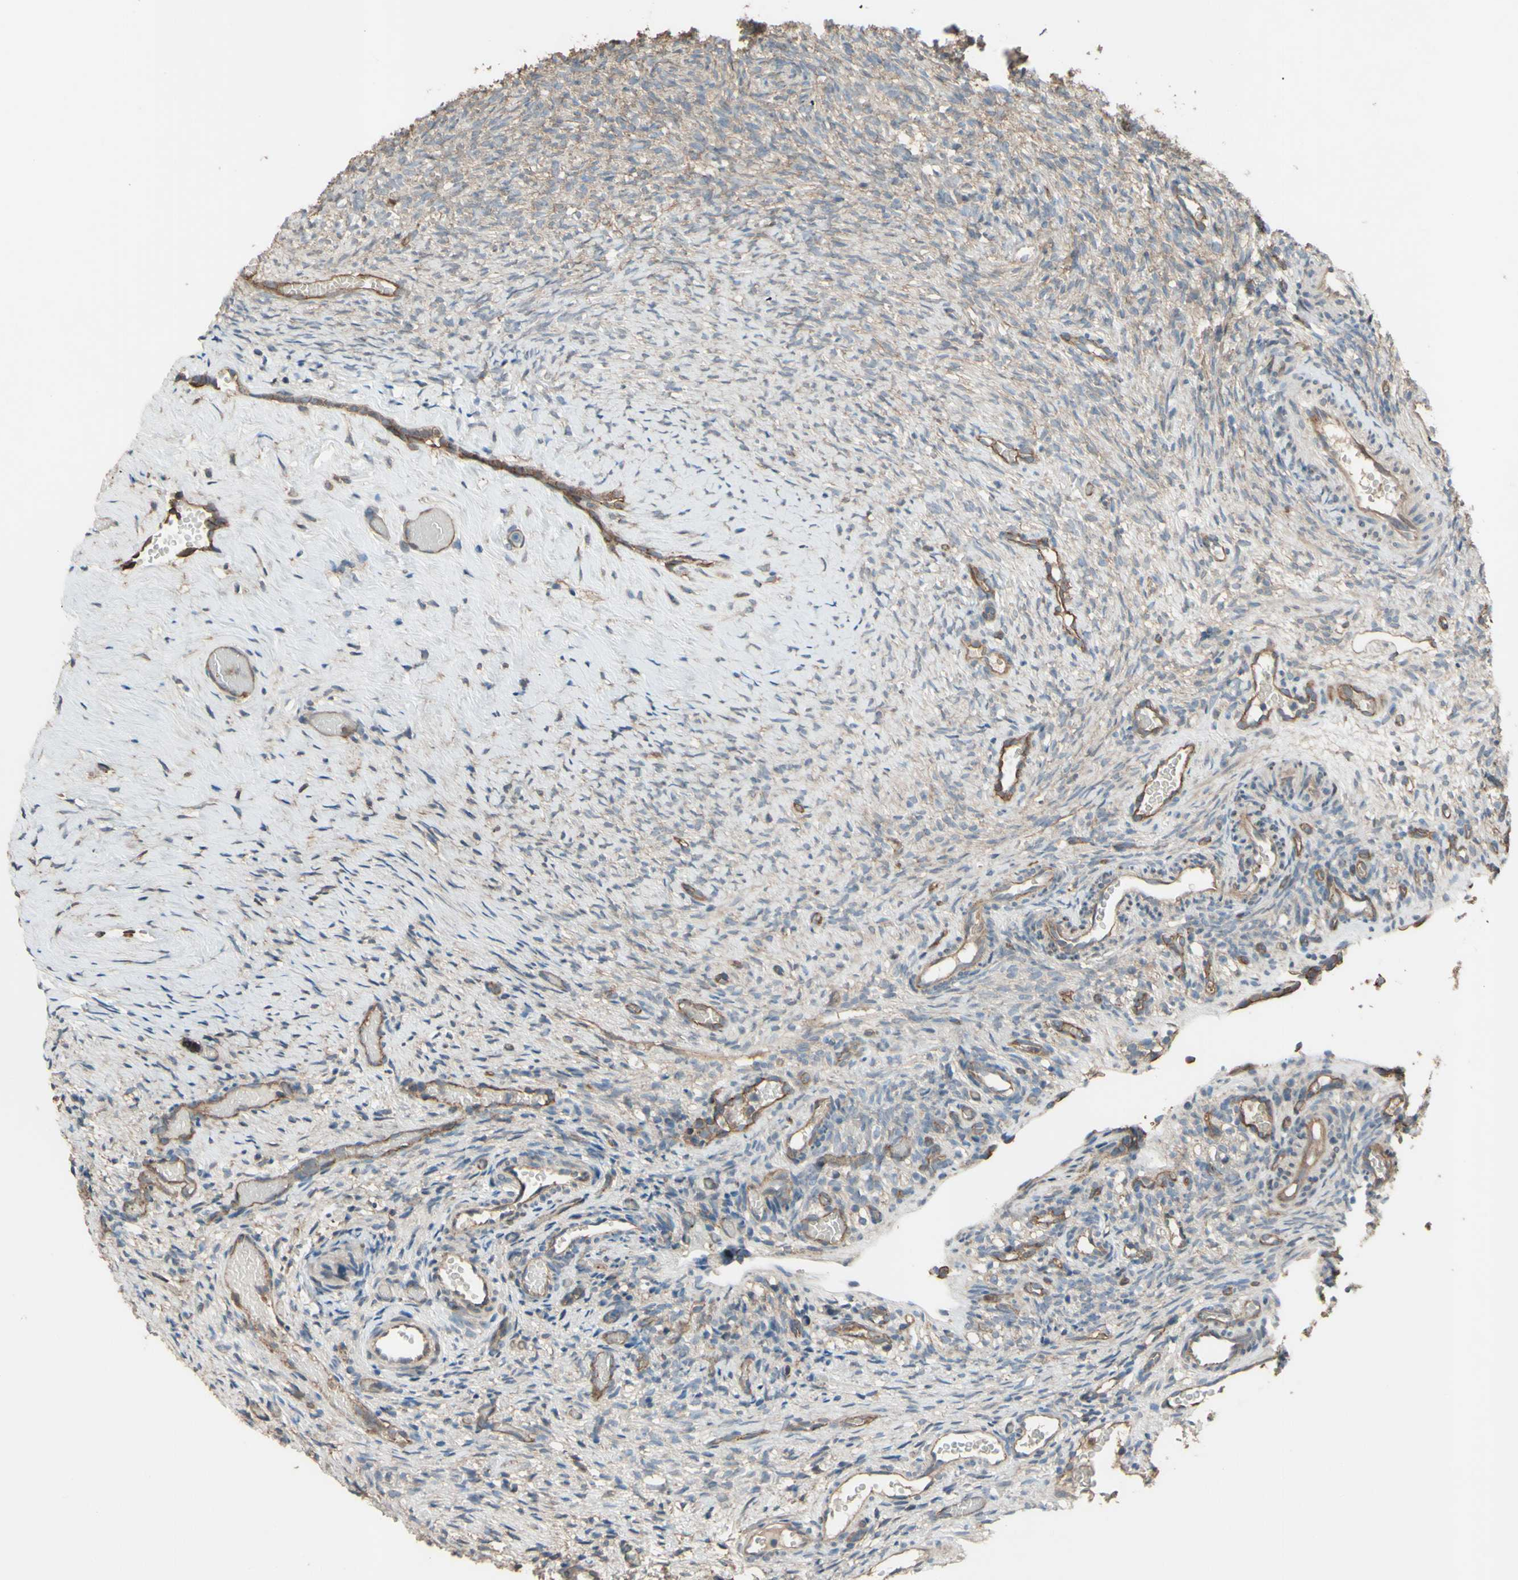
{"staining": {"intensity": "moderate", "quantity": "25%-75%", "location": "cytoplasmic/membranous"}, "tissue": "ovary", "cell_type": "Ovarian stroma cells", "image_type": "normal", "snomed": [{"axis": "morphology", "description": "Normal tissue, NOS"}, {"axis": "topography", "description": "Ovary"}], "caption": "Immunohistochemistry photomicrograph of unremarkable ovary: human ovary stained using IHC displays medium levels of moderate protein expression localized specifically in the cytoplasmic/membranous of ovarian stroma cells, appearing as a cytoplasmic/membranous brown color.", "gene": "SHROOM4", "patient": {"sex": "female", "age": 35}}